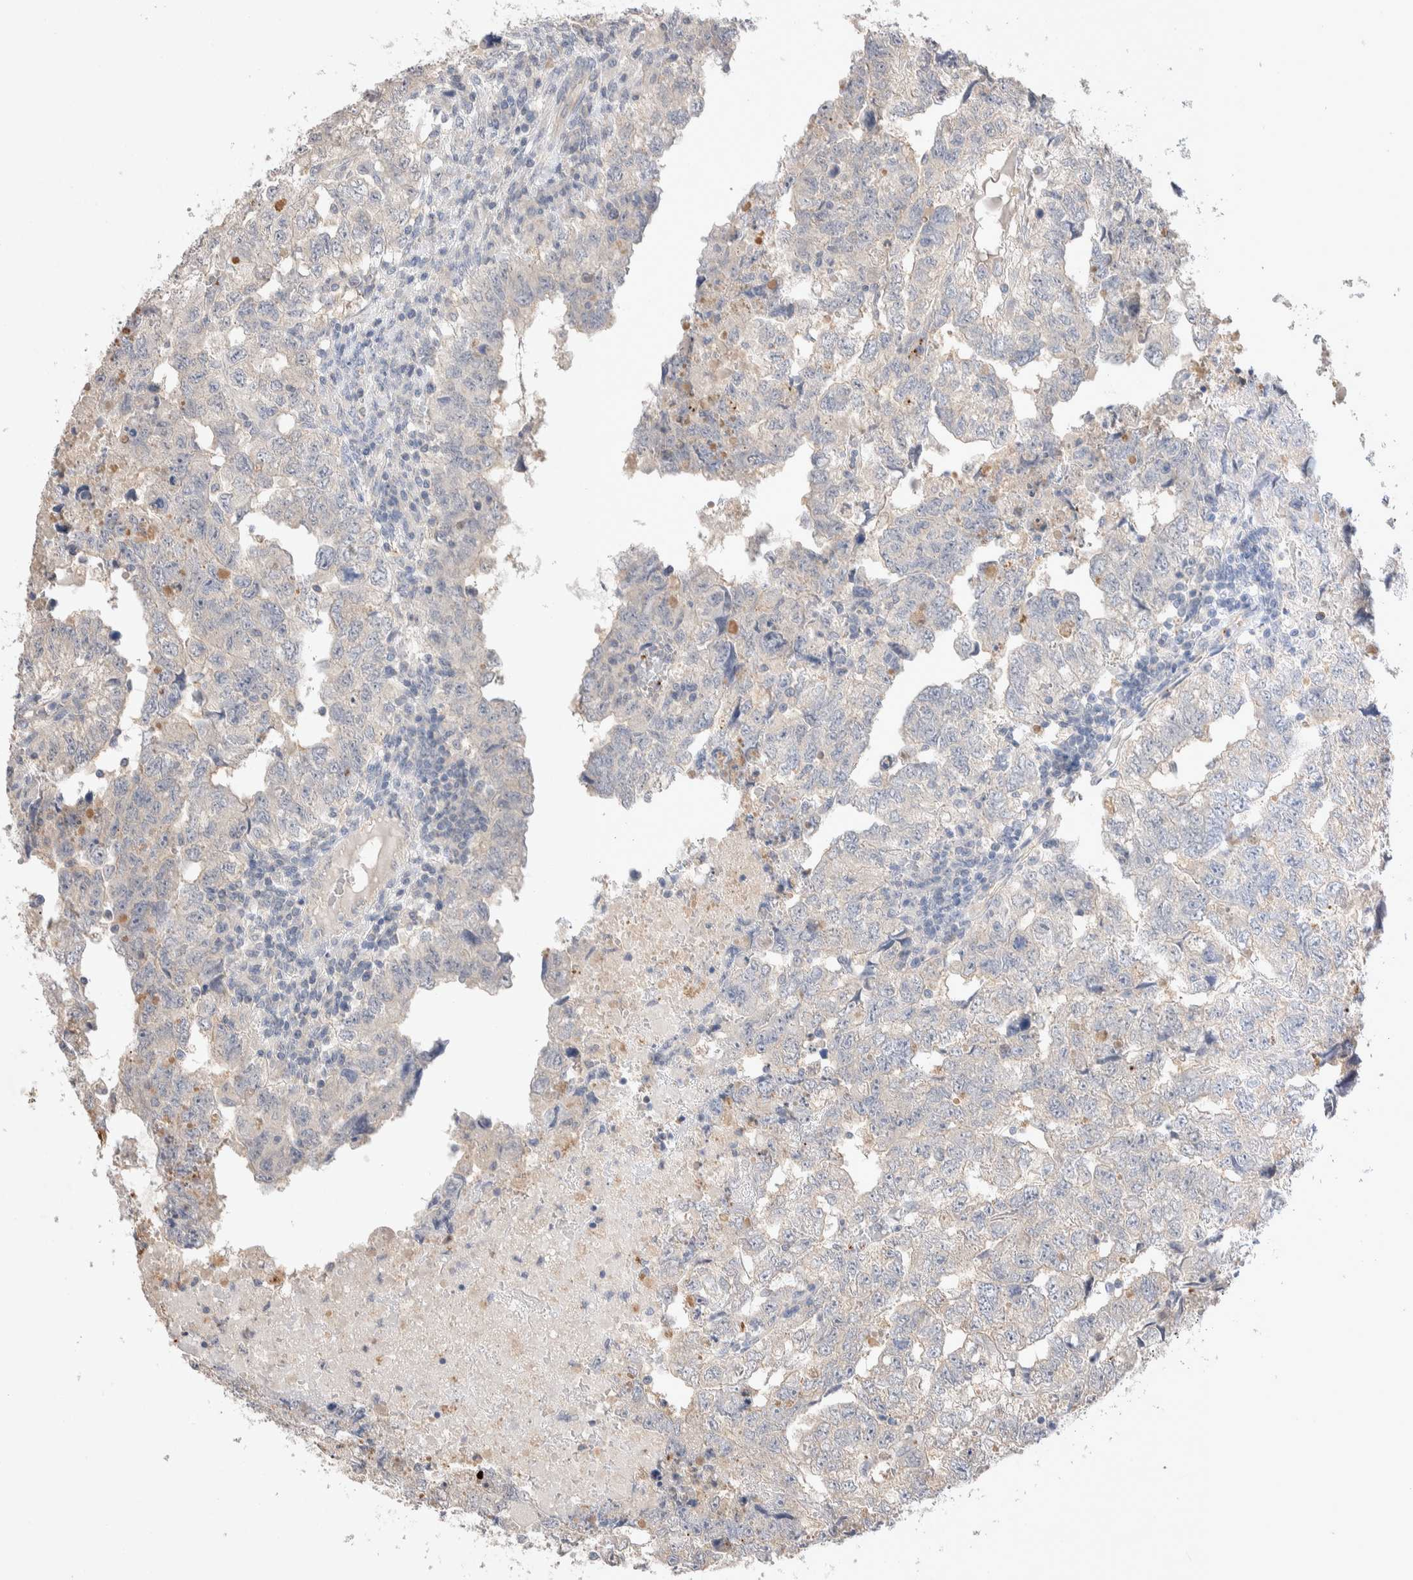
{"staining": {"intensity": "negative", "quantity": "none", "location": "none"}, "tissue": "testis cancer", "cell_type": "Tumor cells", "image_type": "cancer", "snomed": [{"axis": "morphology", "description": "Carcinoma, Embryonal, NOS"}, {"axis": "topography", "description": "Testis"}], "caption": "Protein analysis of embryonal carcinoma (testis) demonstrates no significant staining in tumor cells.", "gene": "FFAR2", "patient": {"sex": "male", "age": 36}}